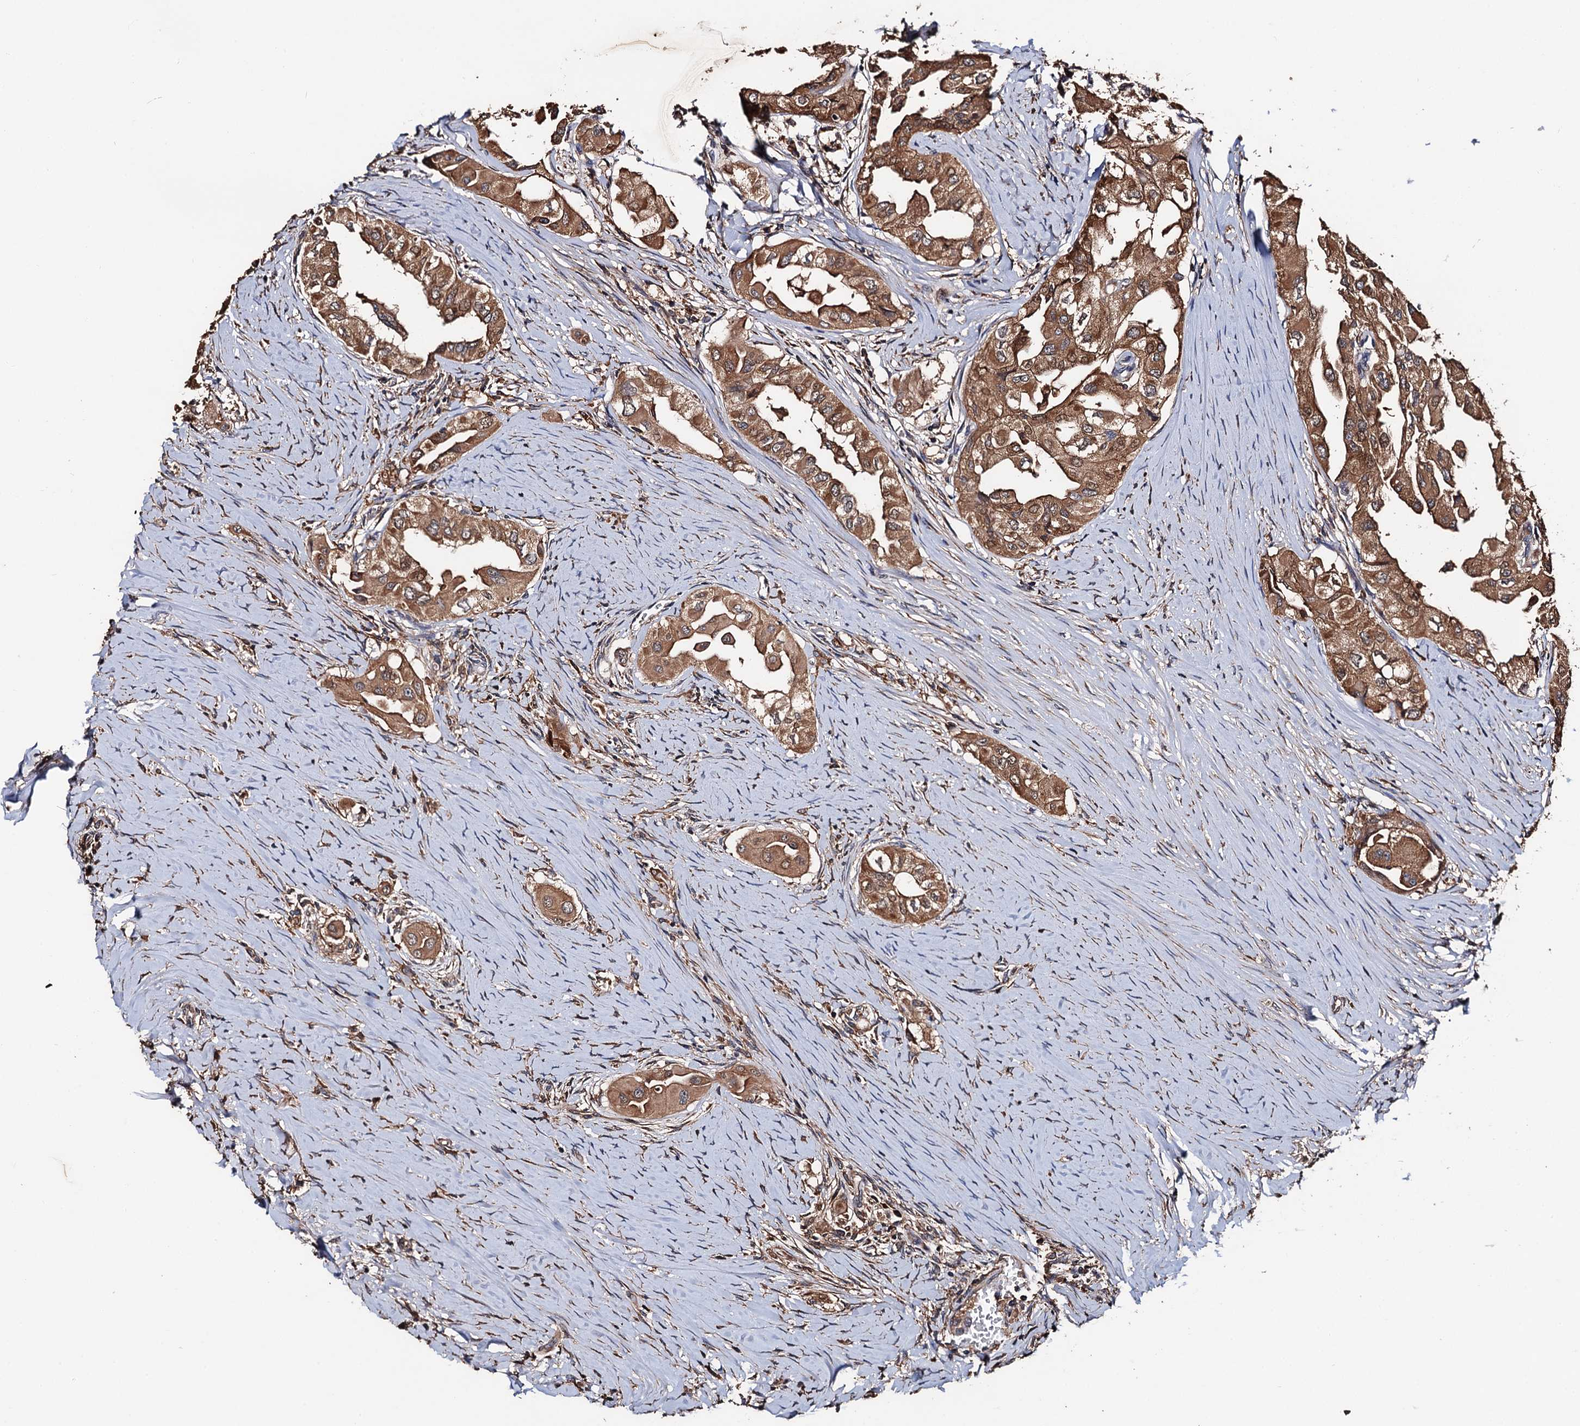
{"staining": {"intensity": "moderate", "quantity": ">75%", "location": "cytoplasmic/membranous"}, "tissue": "thyroid cancer", "cell_type": "Tumor cells", "image_type": "cancer", "snomed": [{"axis": "morphology", "description": "Papillary adenocarcinoma, NOS"}, {"axis": "topography", "description": "Thyroid gland"}], "caption": "Protein analysis of thyroid cancer tissue demonstrates moderate cytoplasmic/membranous positivity in approximately >75% of tumor cells. Immunohistochemistry (ihc) stains the protein in brown and the nuclei are stained blue.", "gene": "RGS11", "patient": {"sex": "female", "age": 59}}